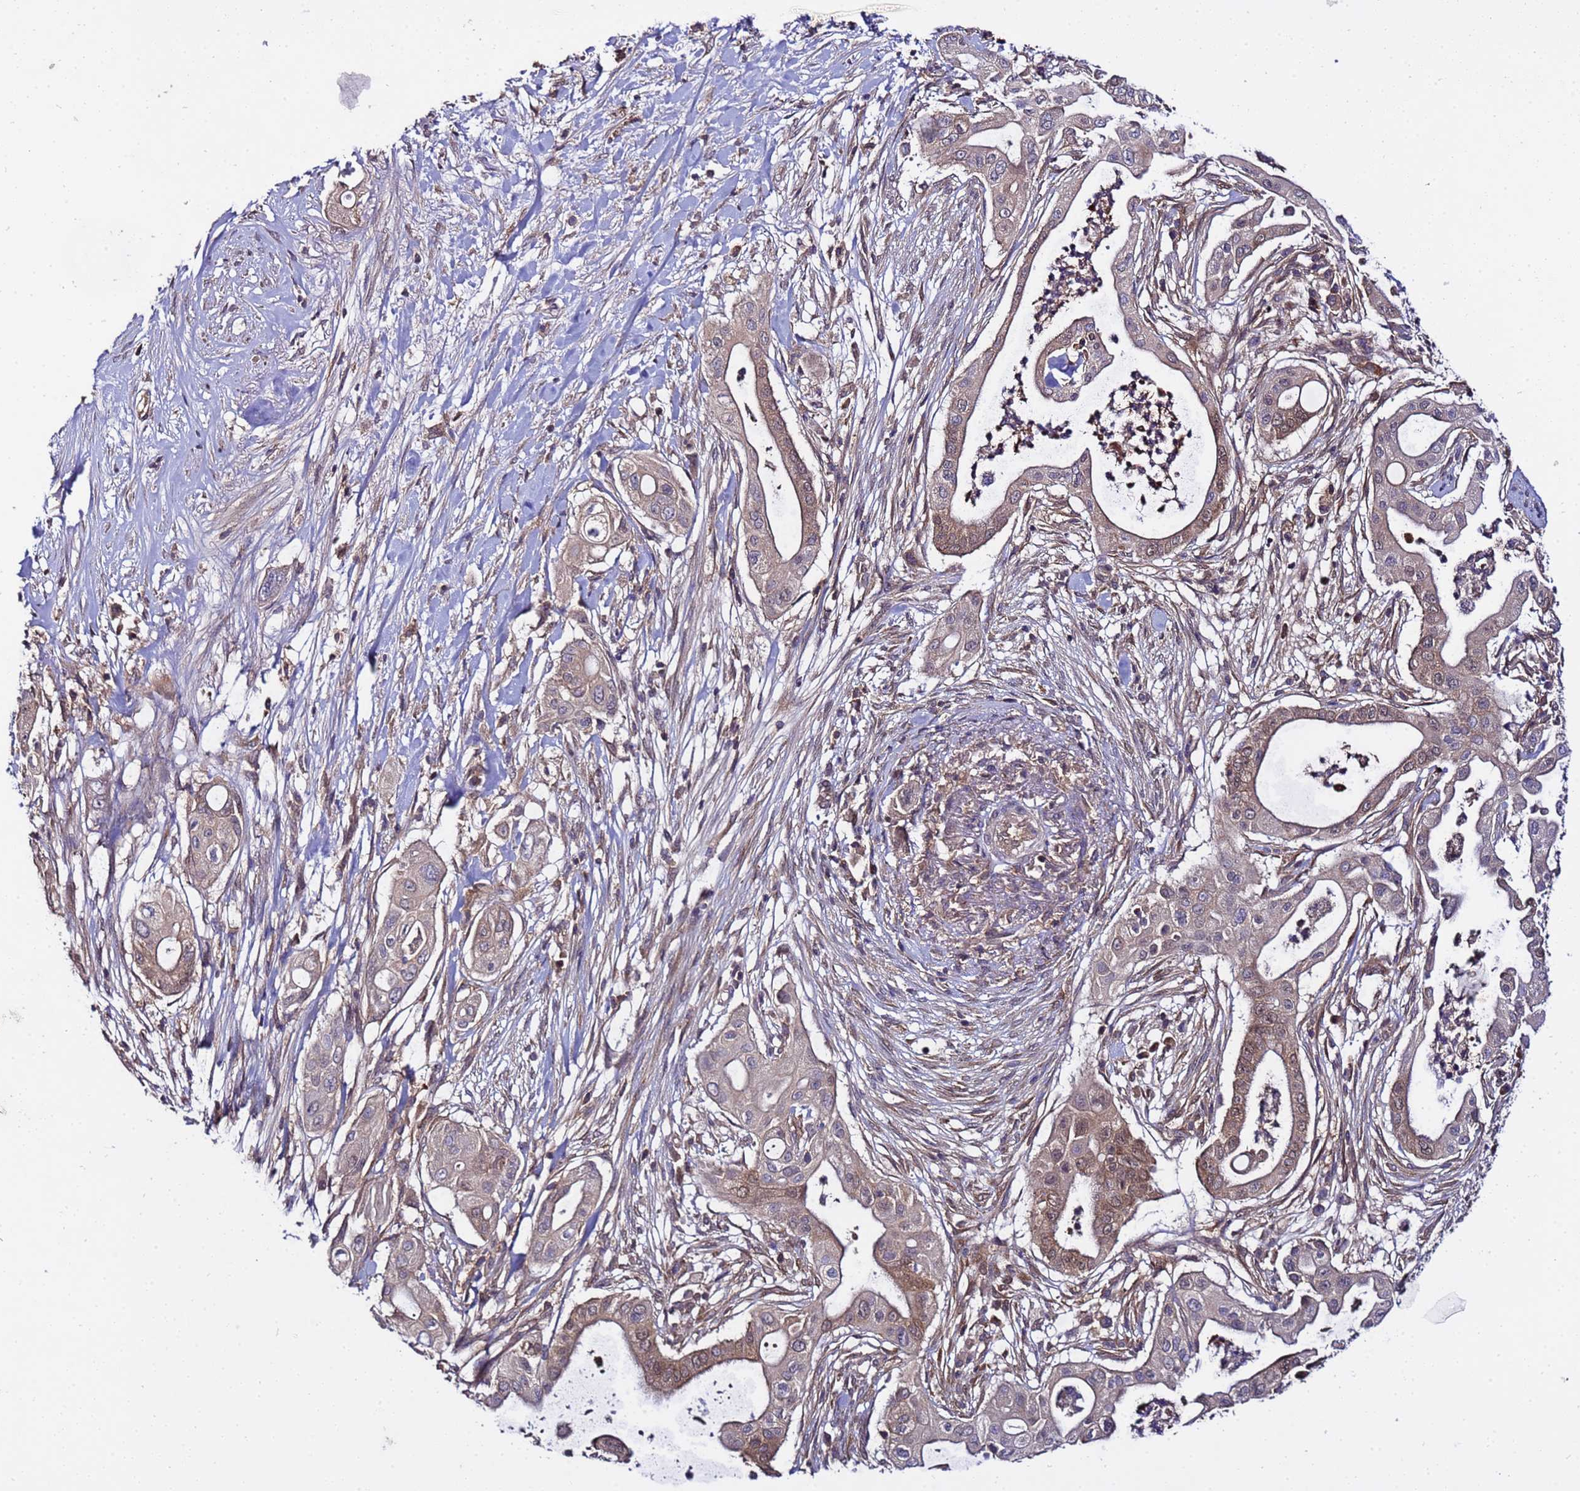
{"staining": {"intensity": "moderate", "quantity": "<25%", "location": "cytoplasmic/membranous"}, "tissue": "pancreatic cancer", "cell_type": "Tumor cells", "image_type": "cancer", "snomed": [{"axis": "morphology", "description": "Adenocarcinoma, NOS"}, {"axis": "topography", "description": "Pancreas"}], "caption": "IHC photomicrograph of pancreatic adenocarcinoma stained for a protein (brown), which displays low levels of moderate cytoplasmic/membranous staining in about <25% of tumor cells.", "gene": "GSPT2", "patient": {"sex": "male", "age": 68}}